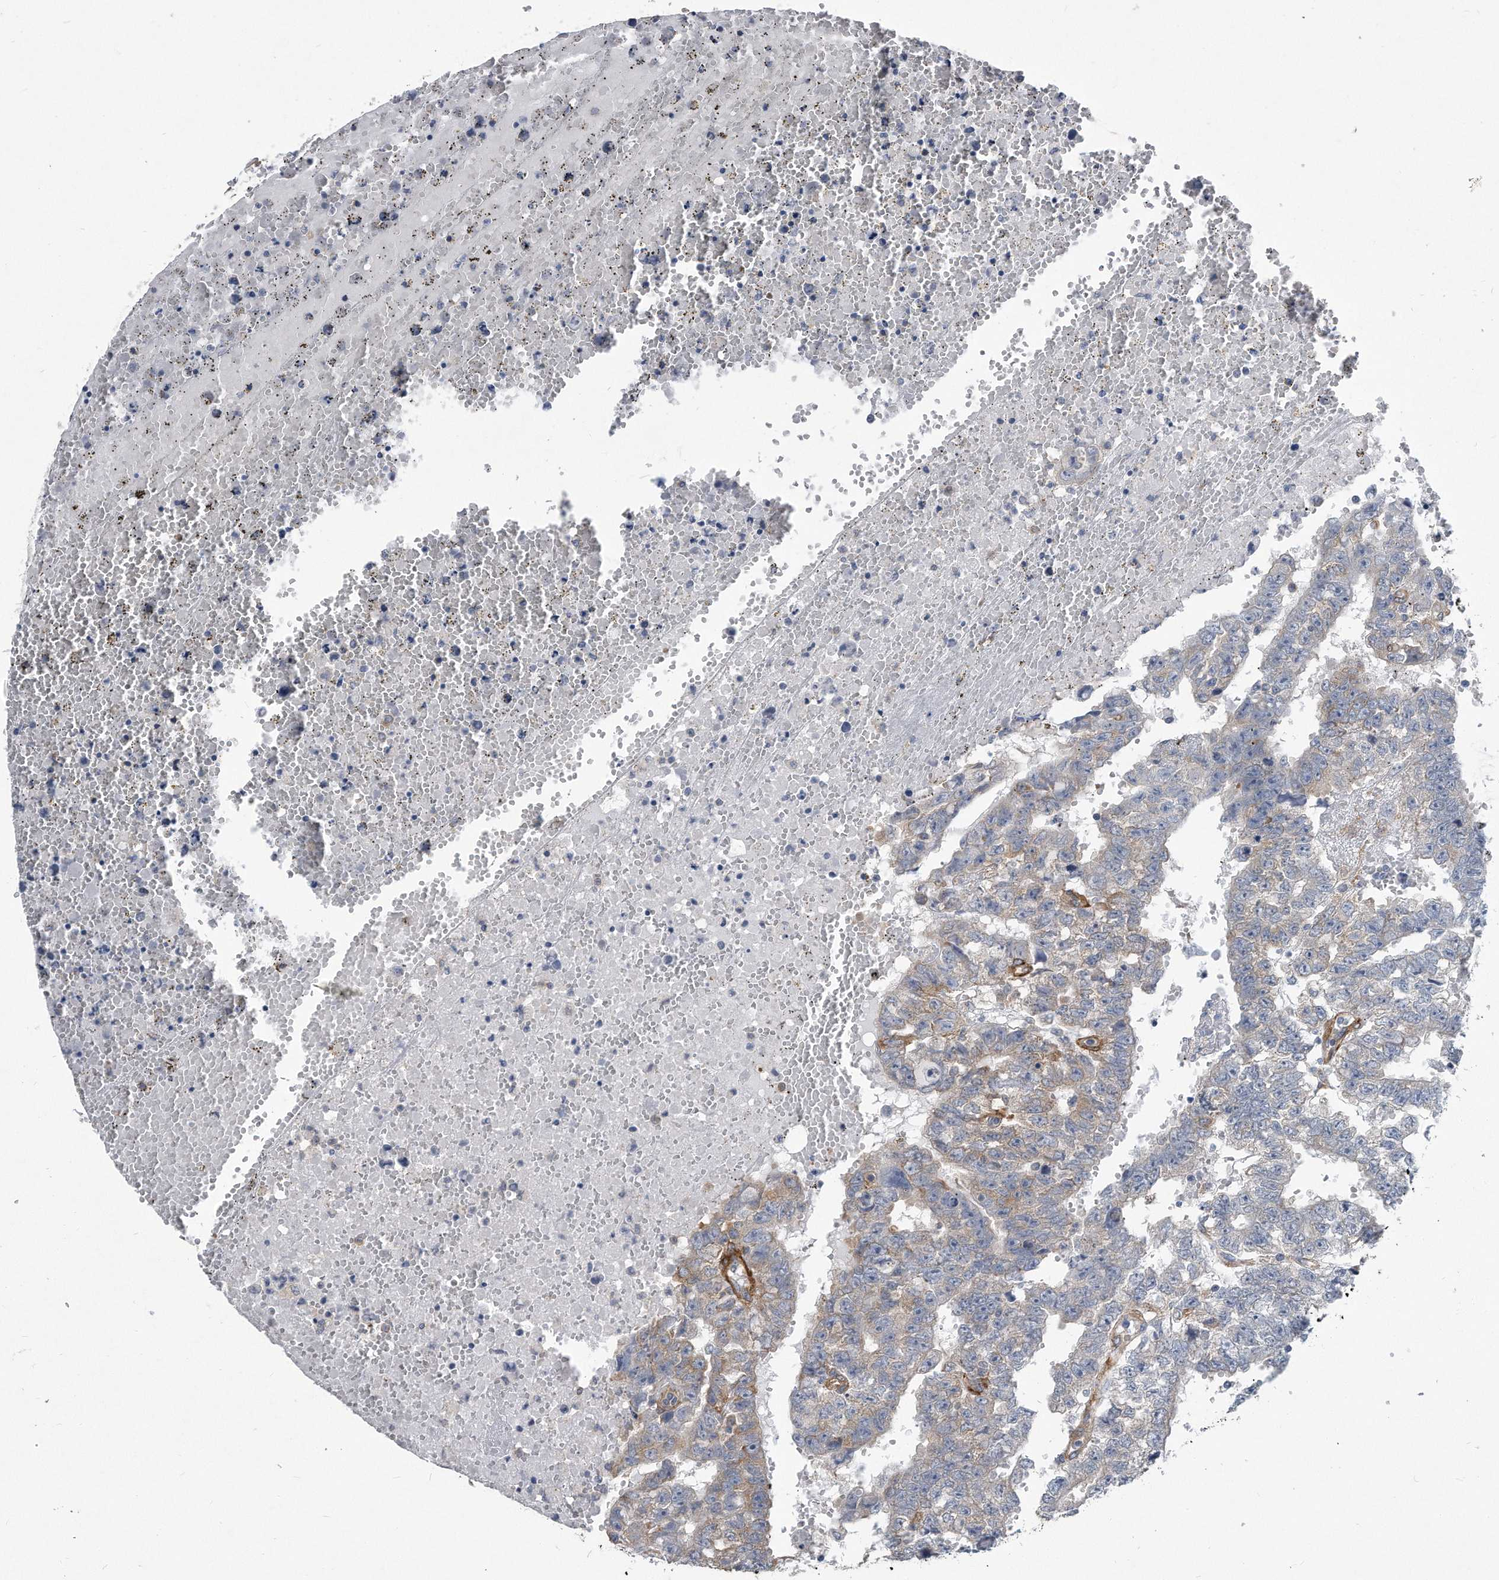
{"staining": {"intensity": "weak", "quantity": "<25%", "location": "cytoplasmic/membranous"}, "tissue": "testis cancer", "cell_type": "Tumor cells", "image_type": "cancer", "snomed": [{"axis": "morphology", "description": "Carcinoma, Embryonal, NOS"}, {"axis": "topography", "description": "Testis"}], "caption": "Immunohistochemistry of testis embryonal carcinoma demonstrates no staining in tumor cells.", "gene": "EIF2B4", "patient": {"sex": "male", "age": 25}}